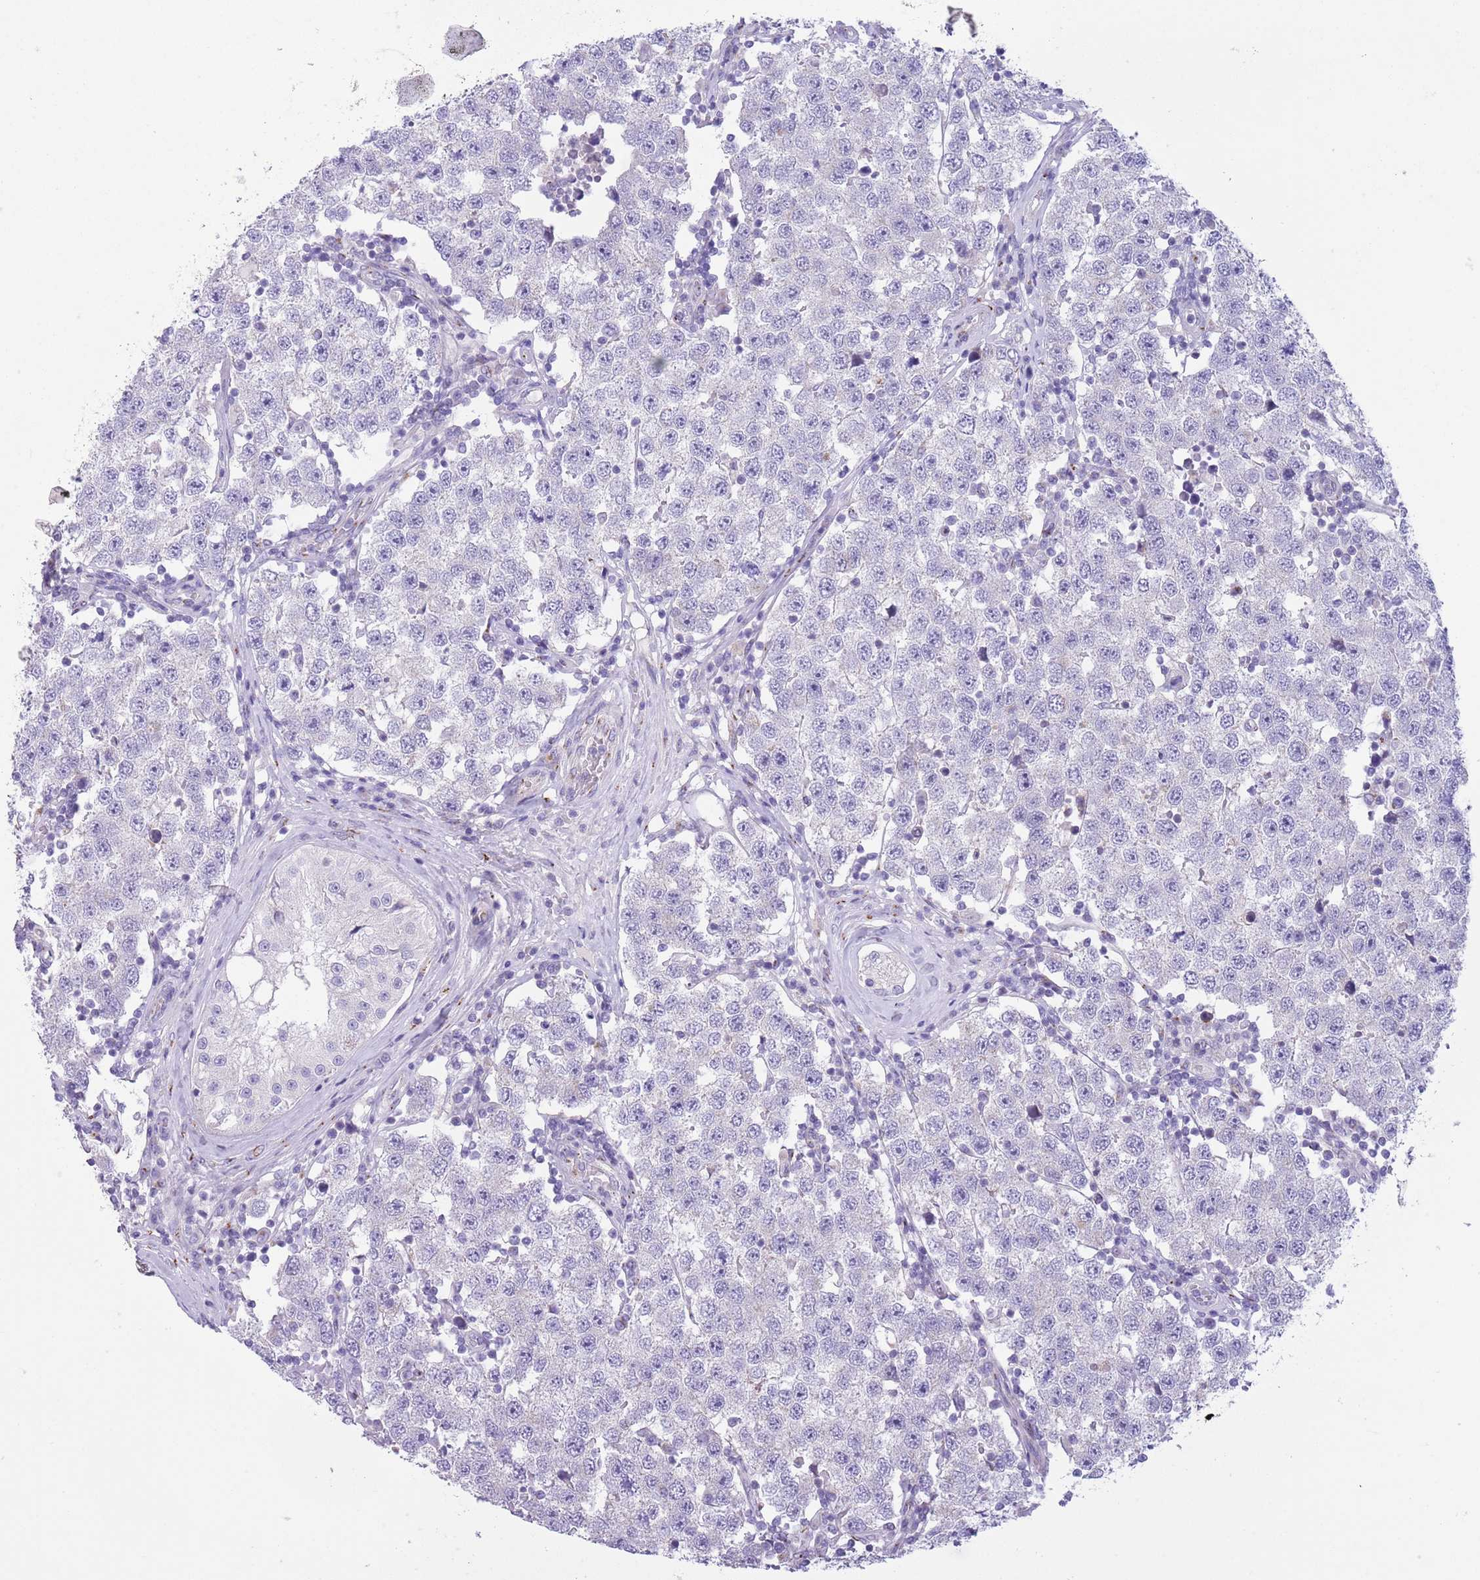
{"staining": {"intensity": "negative", "quantity": "none", "location": "none"}, "tissue": "testis cancer", "cell_type": "Tumor cells", "image_type": "cancer", "snomed": [{"axis": "morphology", "description": "Seminoma, NOS"}, {"axis": "topography", "description": "Testis"}], "caption": "Seminoma (testis) stained for a protein using immunohistochemistry shows no staining tumor cells.", "gene": "C20orf96", "patient": {"sex": "male", "age": 34}}